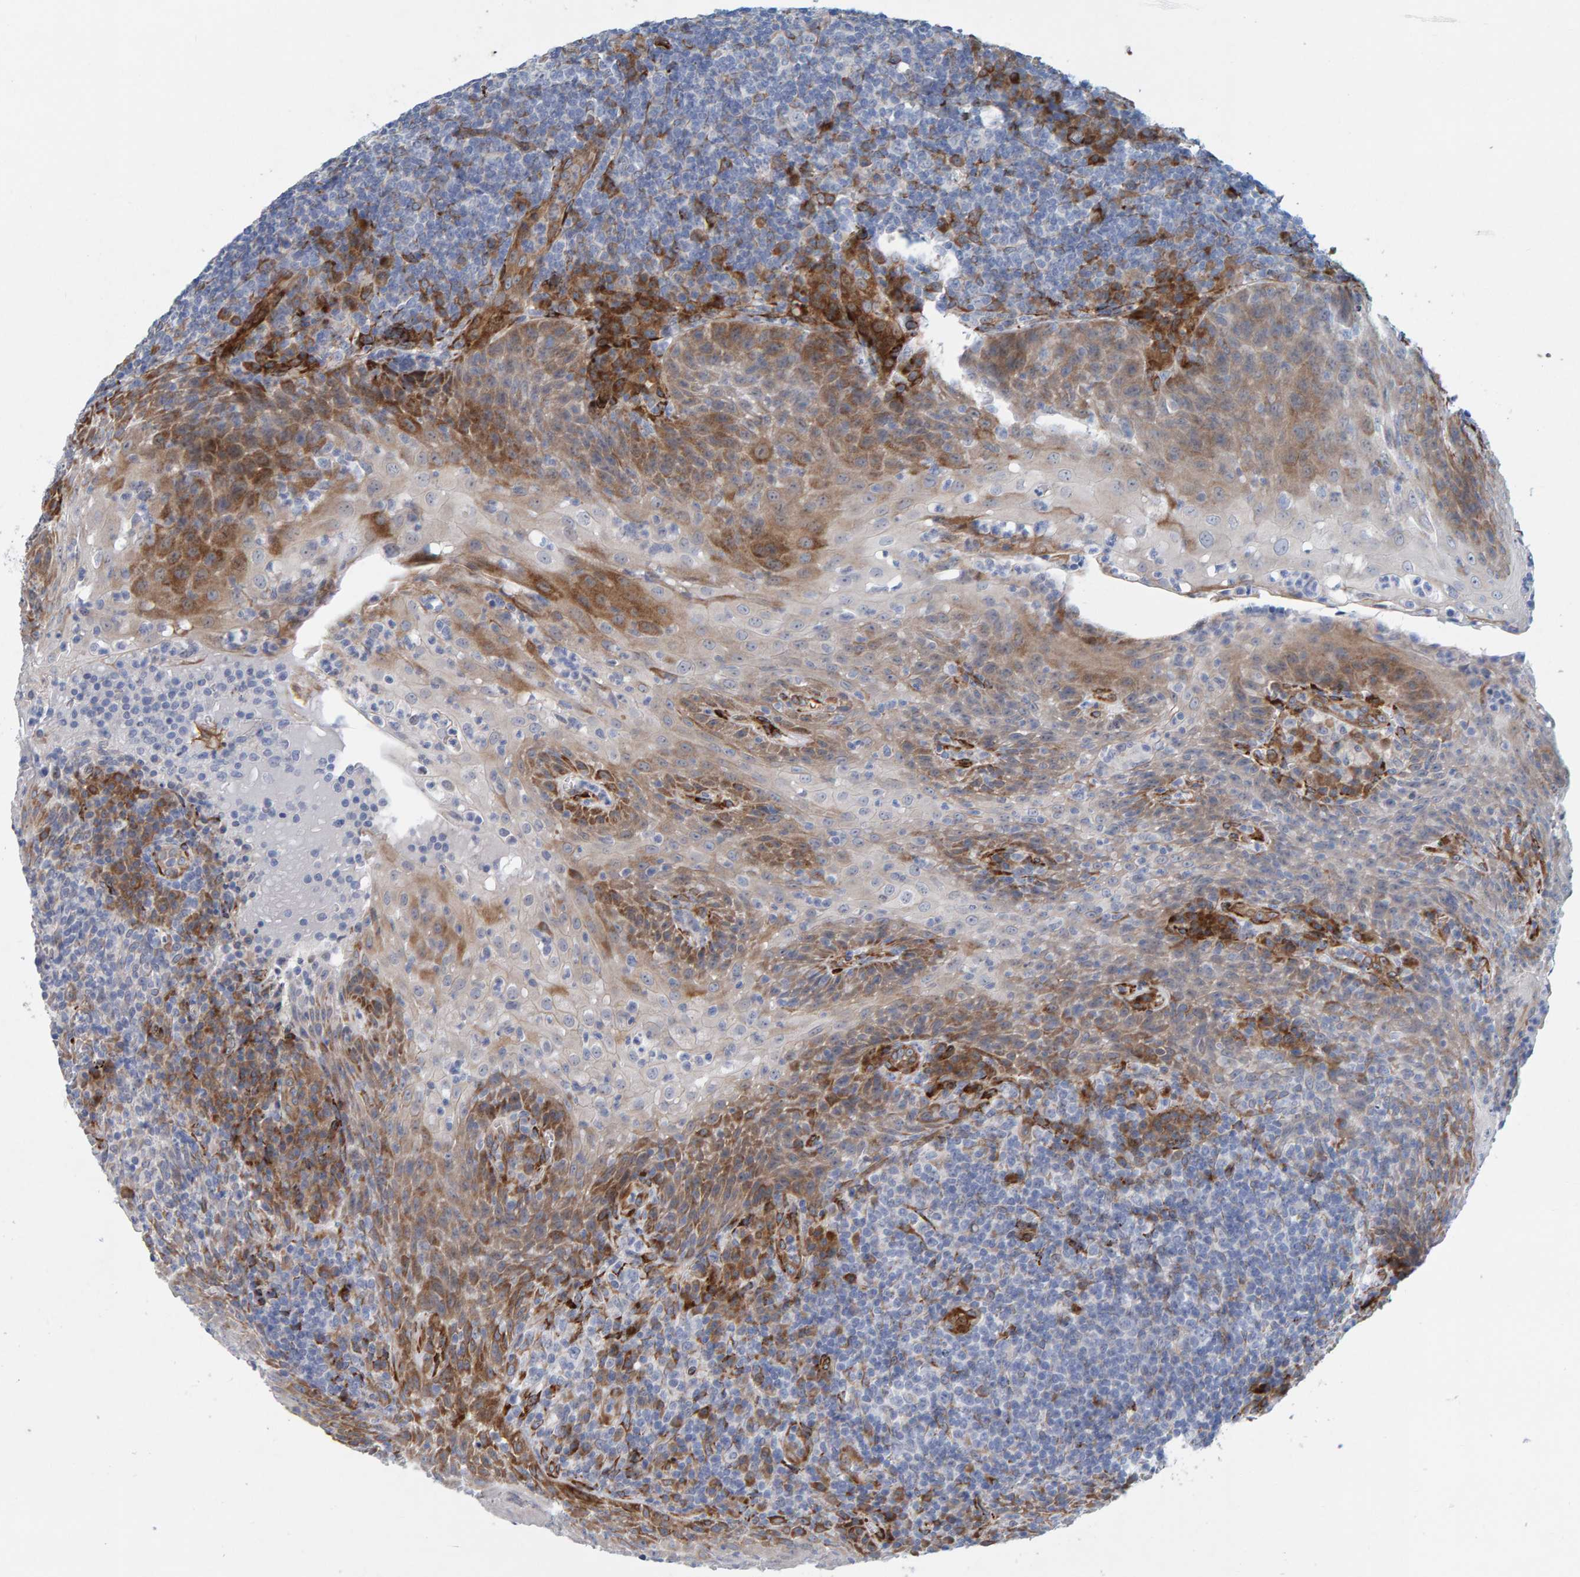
{"staining": {"intensity": "negative", "quantity": "none", "location": "none"}, "tissue": "tonsil", "cell_type": "Germinal center cells", "image_type": "normal", "snomed": [{"axis": "morphology", "description": "Normal tissue, NOS"}, {"axis": "topography", "description": "Tonsil"}], "caption": "This is a photomicrograph of IHC staining of benign tonsil, which shows no positivity in germinal center cells.", "gene": "MMP16", "patient": {"sex": "male", "age": 37}}